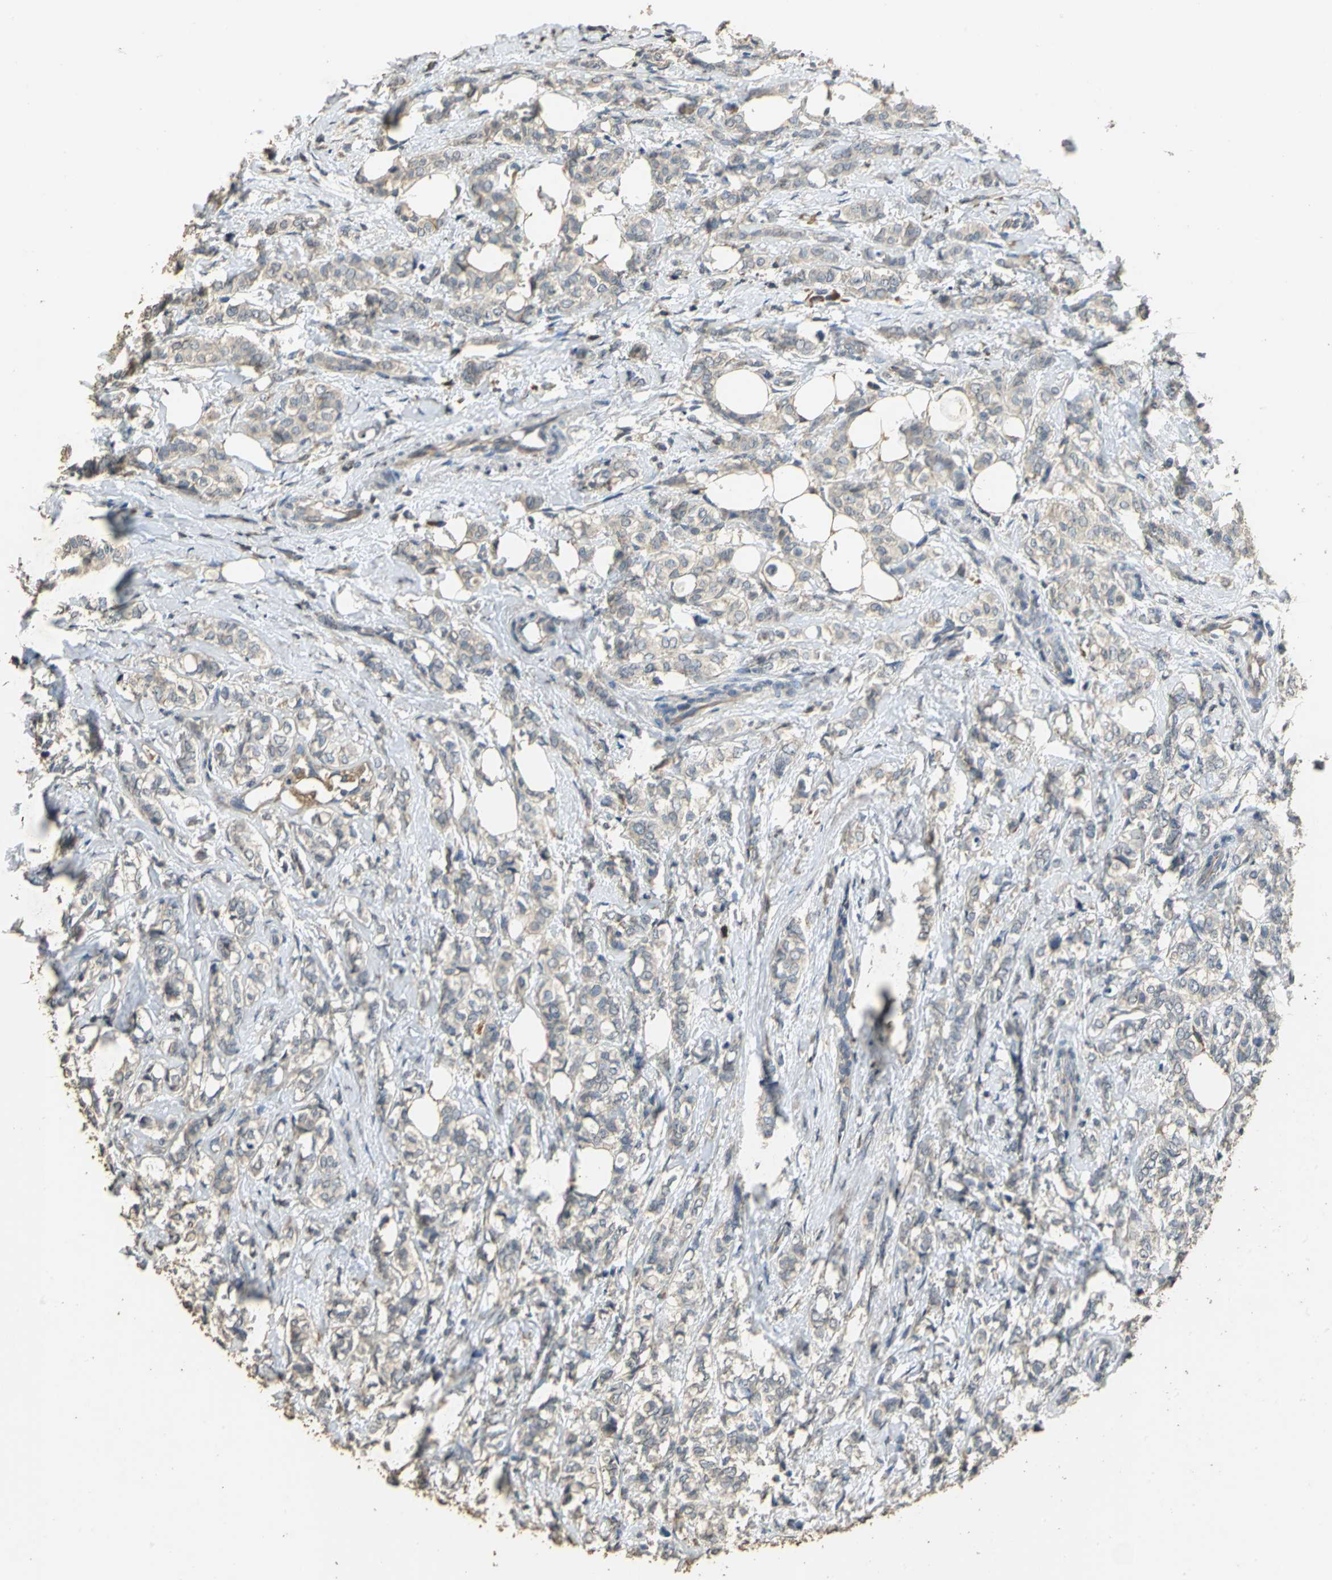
{"staining": {"intensity": "weak", "quantity": ">75%", "location": "cytoplasmic/membranous"}, "tissue": "breast cancer", "cell_type": "Tumor cells", "image_type": "cancer", "snomed": [{"axis": "morphology", "description": "Lobular carcinoma"}, {"axis": "topography", "description": "Breast"}], "caption": "An image of breast cancer (lobular carcinoma) stained for a protein exhibits weak cytoplasmic/membranous brown staining in tumor cells.", "gene": "ACSL4", "patient": {"sex": "female", "age": 60}}